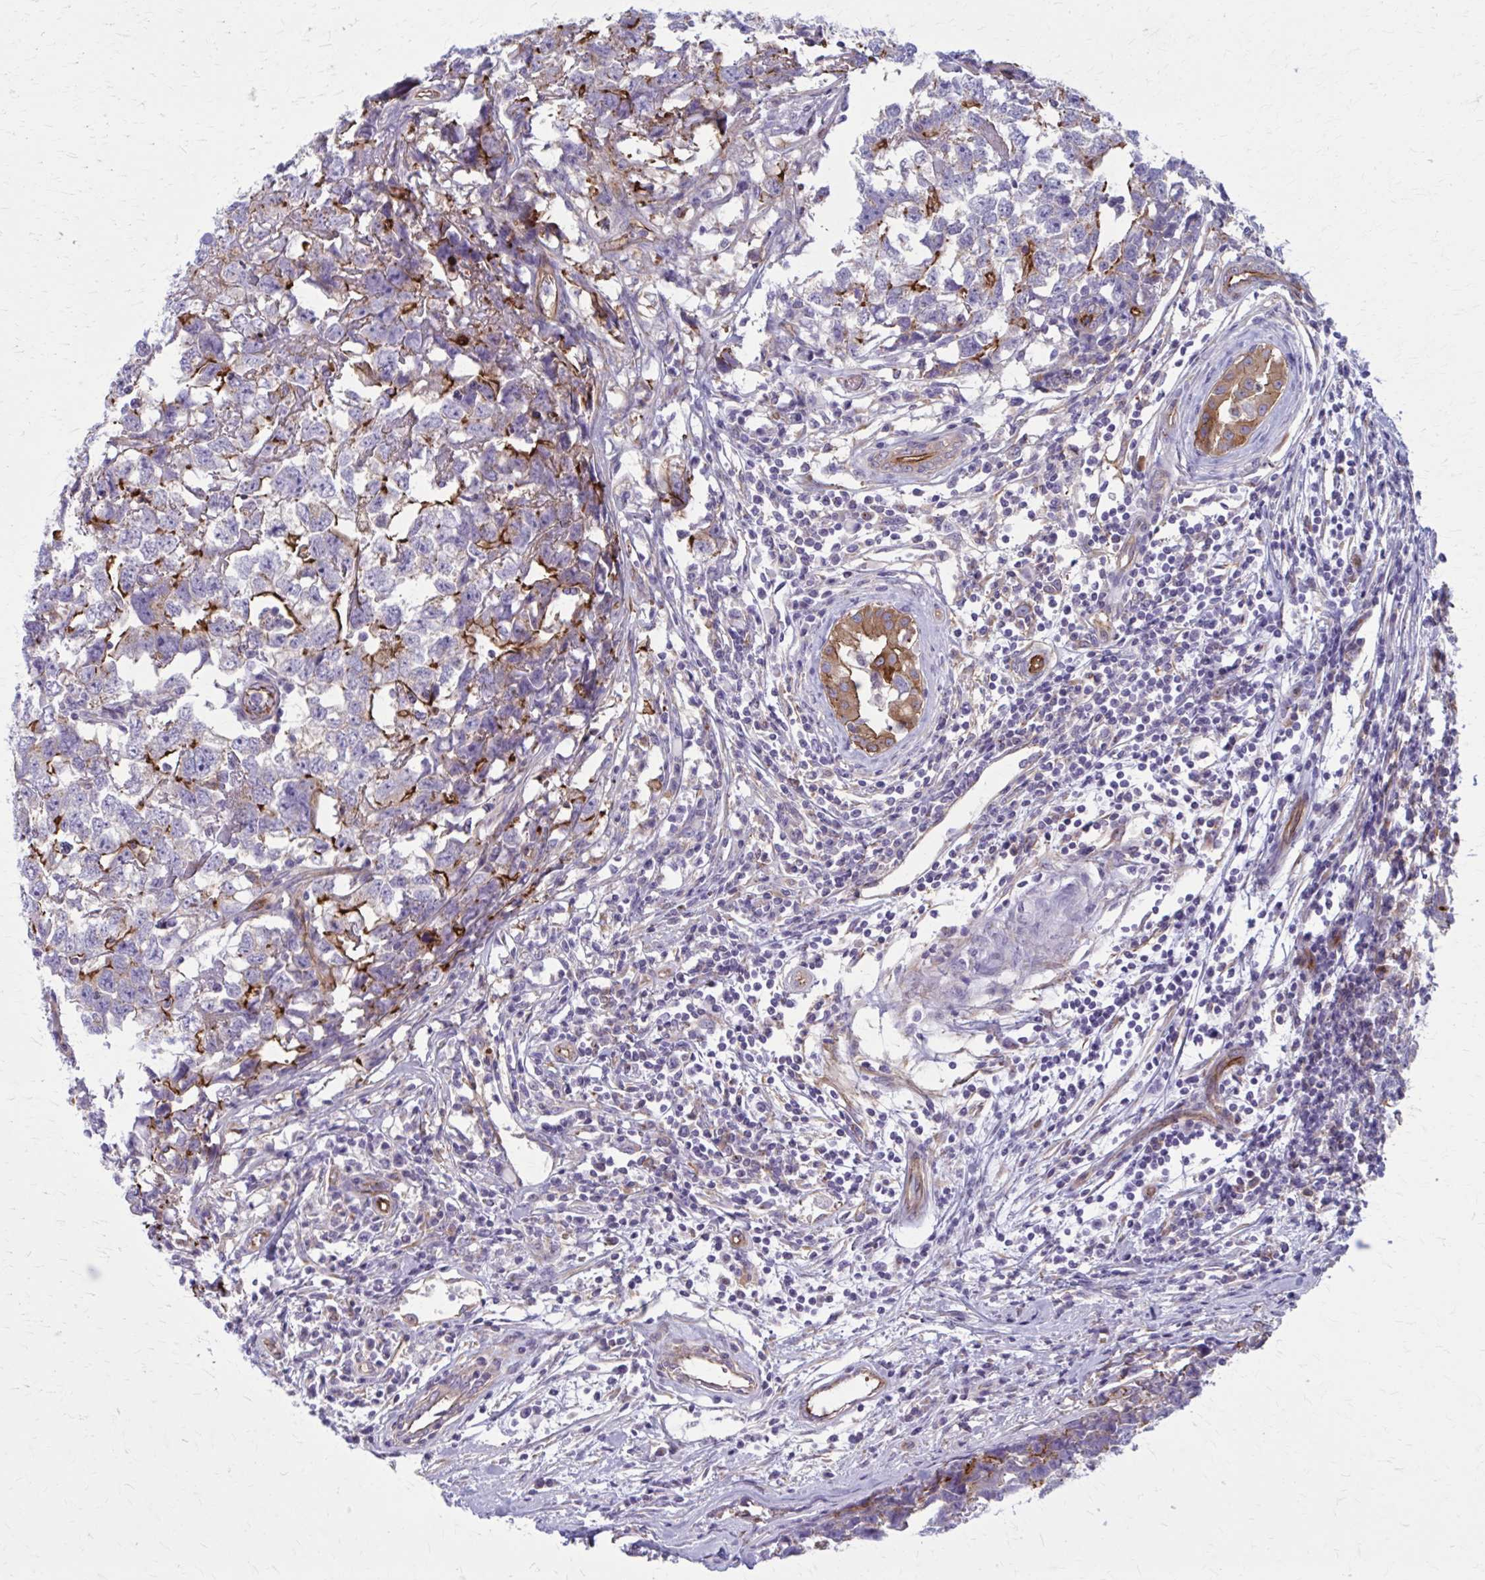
{"staining": {"intensity": "strong", "quantity": "25%-75%", "location": "cytoplasmic/membranous"}, "tissue": "testis cancer", "cell_type": "Tumor cells", "image_type": "cancer", "snomed": [{"axis": "morphology", "description": "Carcinoma, Embryonal, NOS"}, {"axis": "topography", "description": "Testis"}], "caption": "A high amount of strong cytoplasmic/membranous expression is identified in about 25%-75% of tumor cells in testis cancer (embryonal carcinoma) tissue.", "gene": "ZDHHC7", "patient": {"sex": "male", "age": 22}}